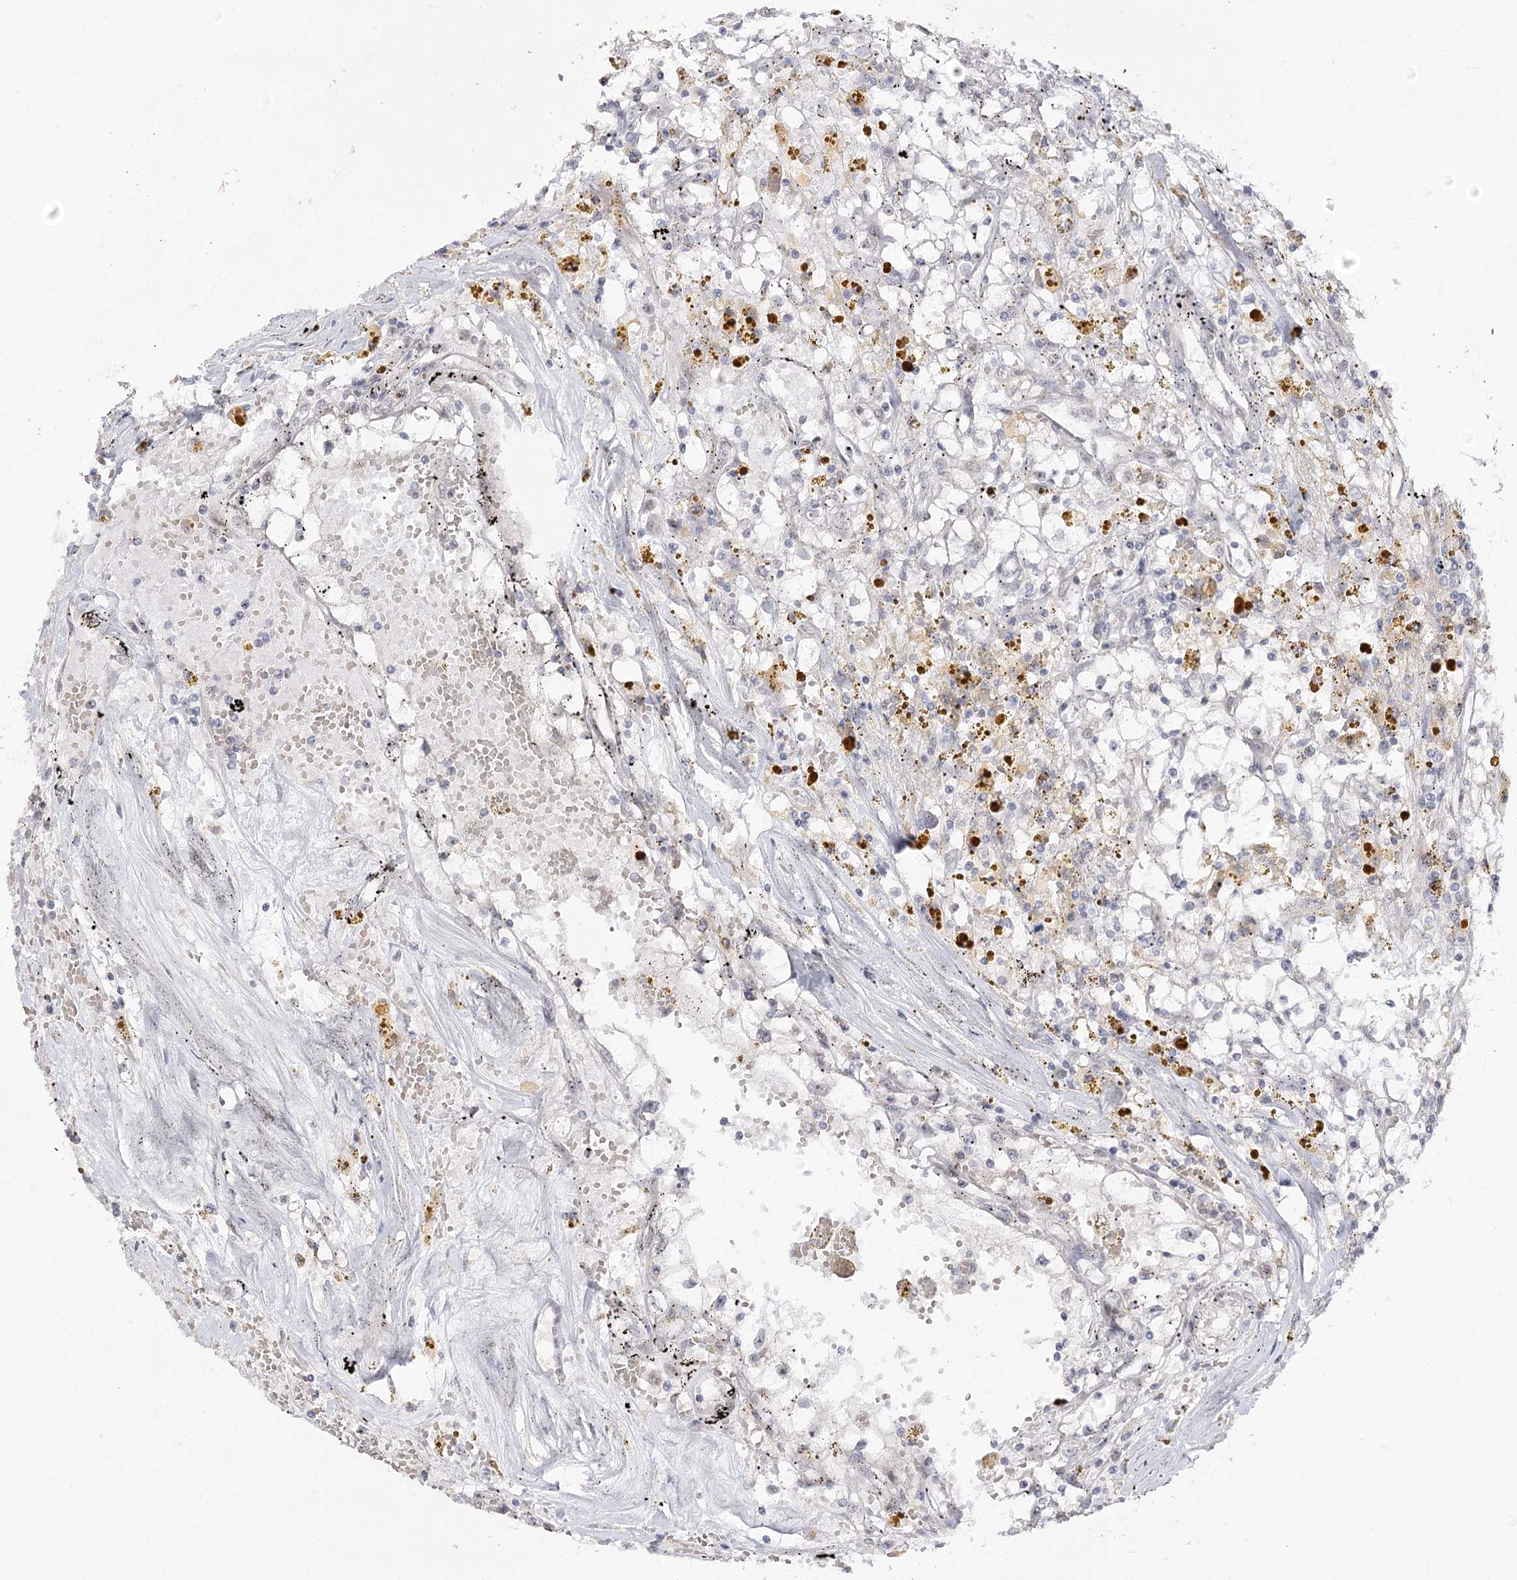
{"staining": {"intensity": "negative", "quantity": "none", "location": "none"}, "tissue": "renal cancer", "cell_type": "Tumor cells", "image_type": "cancer", "snomed": [{"axis": "morphology", "description": "Adenocarcinoma, NOS"}, {"axis": "topography", "description": "Kidney"}], "caption": "Immunohistochemistry micrograph of human renal cancer (adenocarcinoma) stained for a protein (brown), which demonstrates no expression in tumor cells.", "gene": "RRP9", "patient": {"sex": "male", "age": 56}}